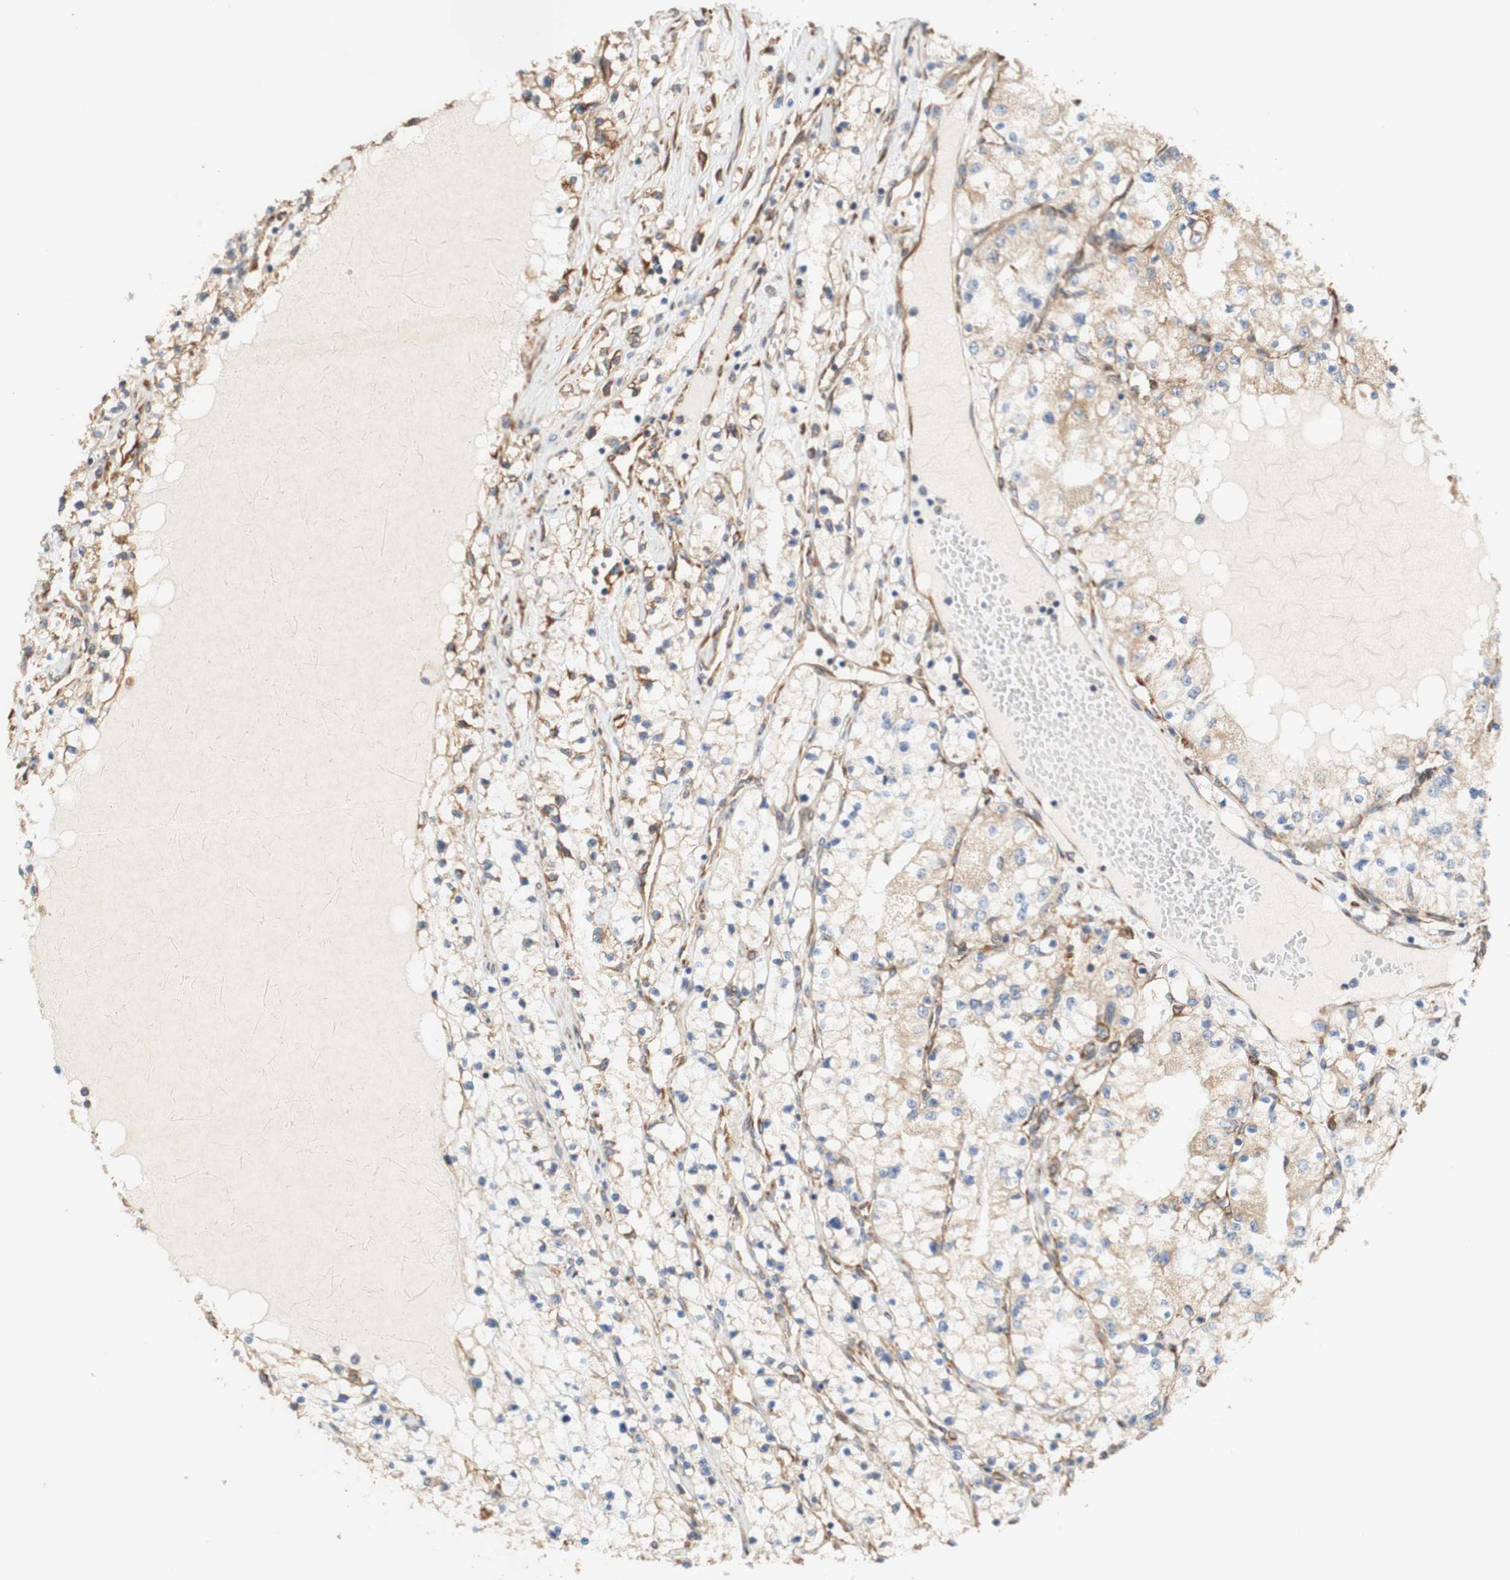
{"staining": {"intensity": "moderate", "quantity": ">75%", "location": "cytoplasmic/membranous"}, "tissue": "renal cancer", "cell_type": "Tumor cells", "image_type": "cancer", "snomed": [{"axis": "morphology", "description": "Adenocarcinoma, NOS"}, {"axis": "topography", "description": "Kidney"}], "caption": "High-power microscopy captured an immunohistochemistry image of adenocarcinoma (renal), revealing moderate cytoplasmic/membranous staining in about >75% of tumor cells.", "gene": "EIF2AK4", "patient": {"sex": "male", "age": 68}}